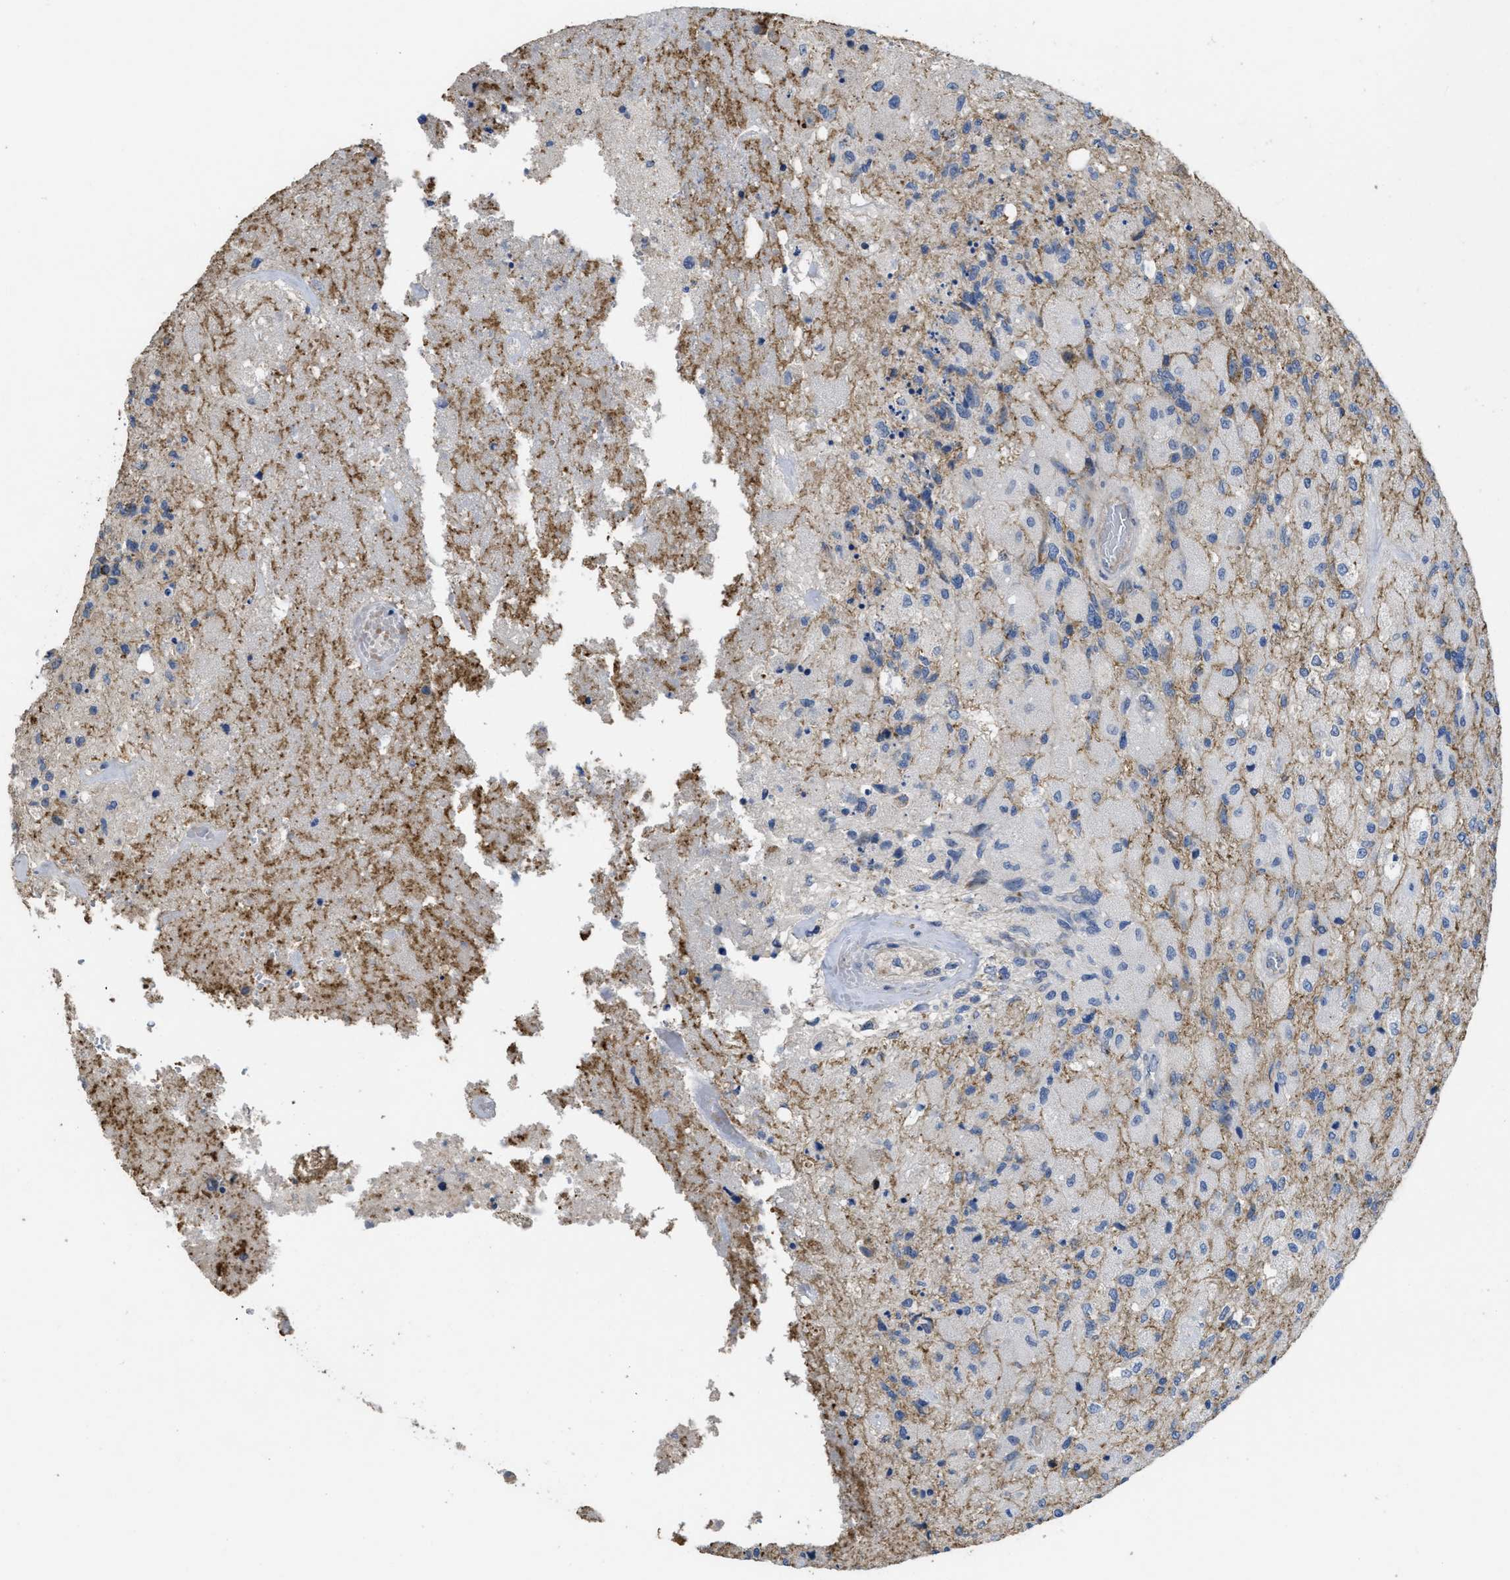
{"staining": {"intensity": "weak", "quantity": "<25%", "location": "cytoplasmic/membranous"}, "tissue": "glioma", "cell_type": "Tumor cells", "image_type": "cancer", "snomed": [{"axis": "morphology", "description": "Normal tissue, NOS"}, {"axis": "morphology", "description": "Glioma, malignant, High grade"}, {"axis": "topography", "description": "Cerebral cortex"}], "caption": "Immunohistochemistry micrograph of neoplastic tissue: malignant glioma (high-grade) stained with DAB (3,3'-diaminobenzidine) reveals no significant protein staining in tumor cells. (DAB (3,3'-diaminobenzidine) immunohistochemistry (IHC), high magnification).", "gene": "CDPF1", "patient": {"sex": "male", "age": 77}}